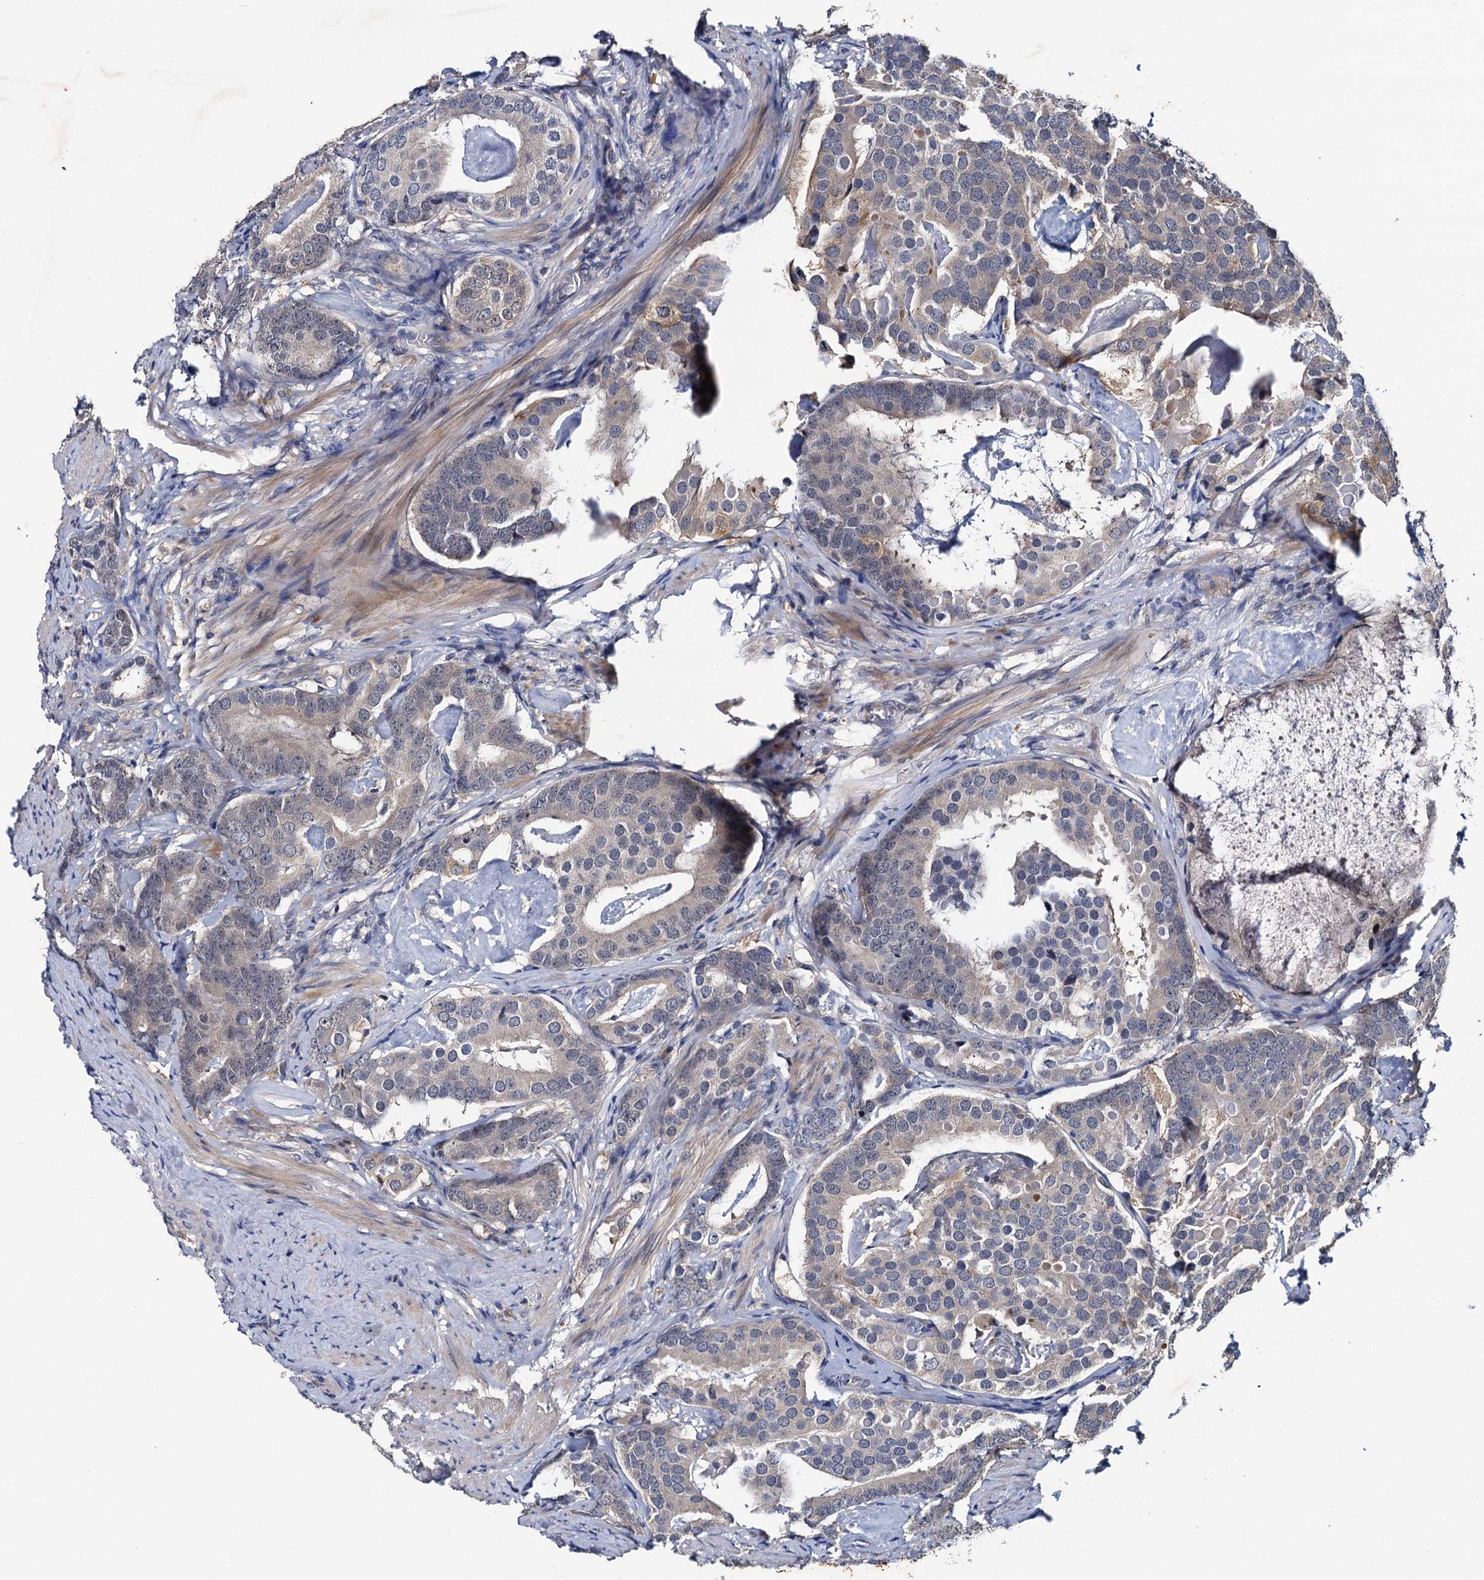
{"staining": {"intensity": "negative", "quantity": "none", "location": "none"}, "tissue": "prostate cancer", "cell_type": "Tumor cells", "image_type": "cancer", "snomed": [{"axis": "morphology", "description": "Adenocarcinoma, Low grade"}, {"axis": "topography", "description": "Prostate"}], "caption": "Immunohistochemistry image of neoplastic tissue: human prostate adenocarcinoma (low-grade) stained with DAB (3,3'-diaminobenzidine) exhibits no significant protein positivity in tumor cells.", "gene": "SLC46A3", "patient": {"sex": "male", "age": 71}}